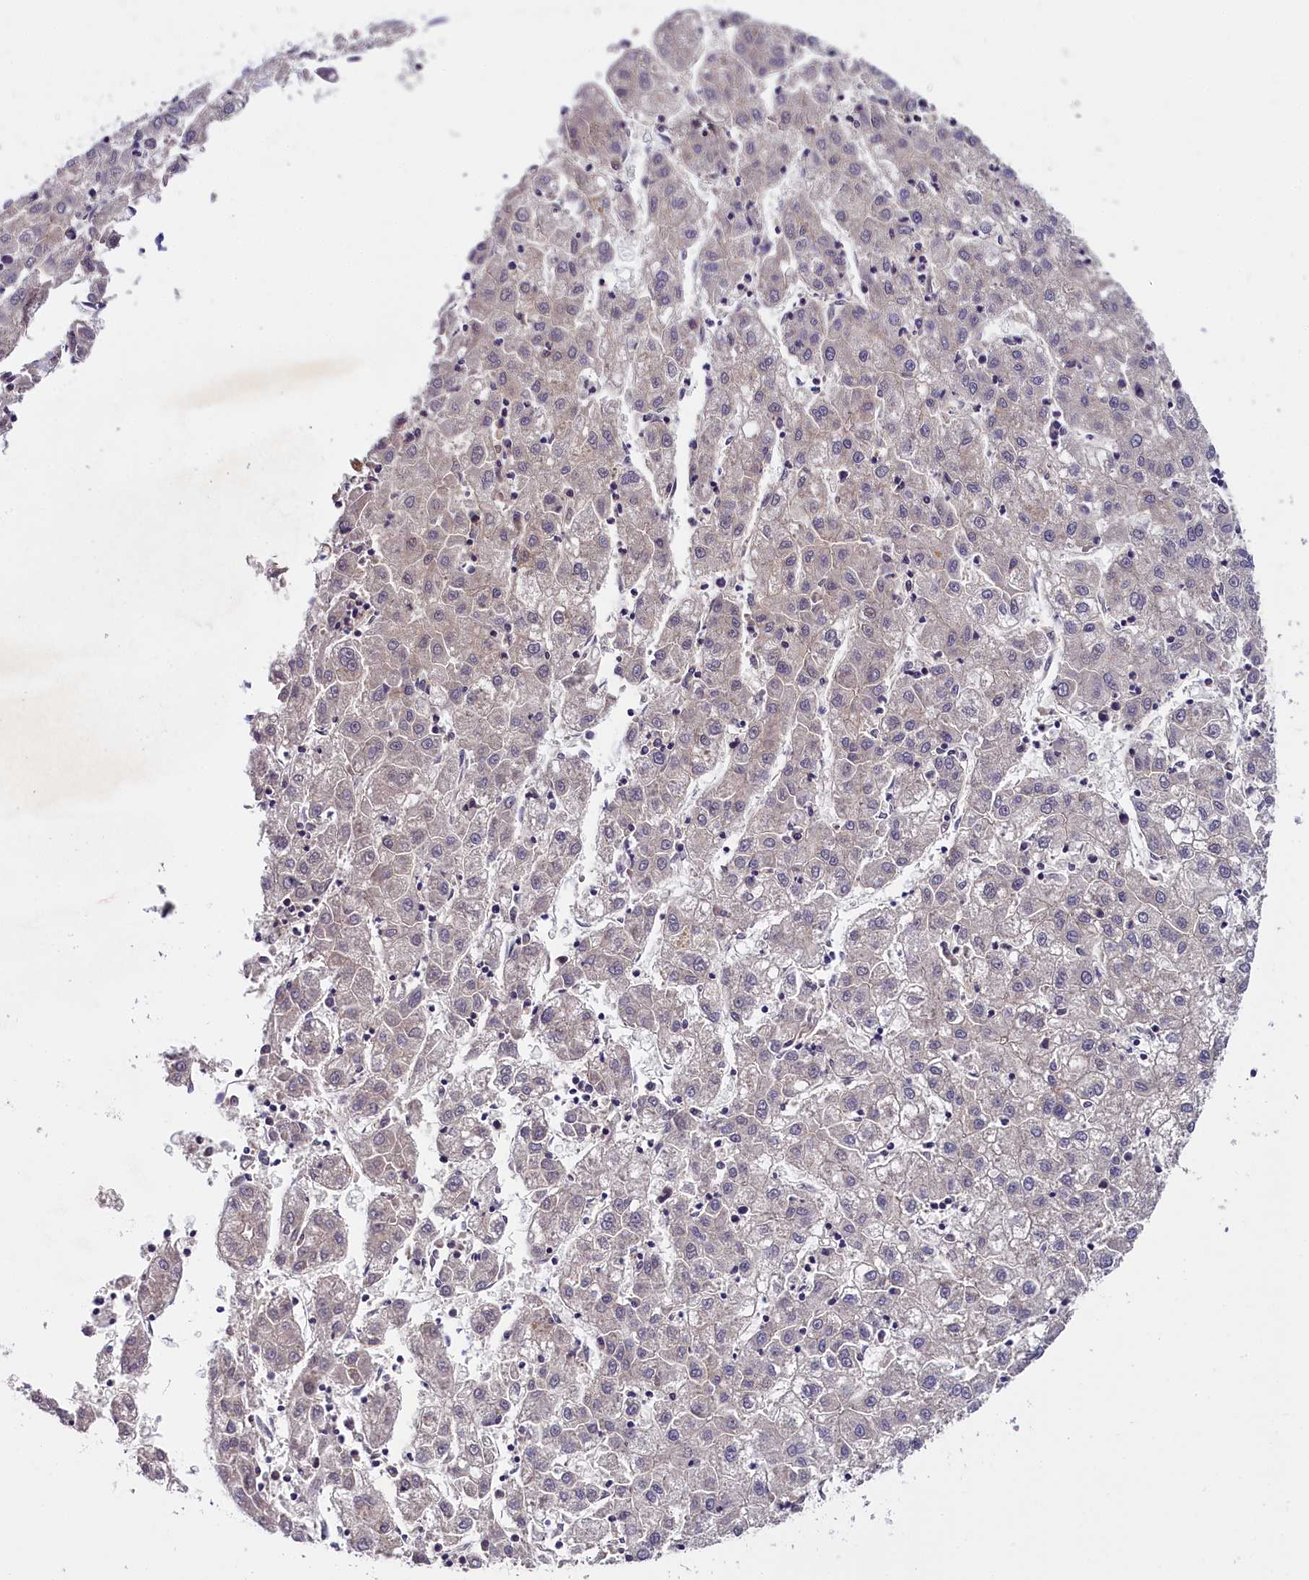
{"staining": {"intensity": "negative", "quantity": "none", "location": "none"}, "tissue": "liver cancer", "cell_type": "Tumor cells", "image_type": "cancer", "snomed": [{"axis": "morphology", "description": "Carcinoma, Hepatocellular, NOS"}, {"axis": "topography", "description": "Liver"}], "caption": "DAB (3,3'-diaminobenzidine) immunohistochemical staining of liver cancer (hepatocellular carcinoma) exhibits no significant staining in tumor cells.", "gene": "ENKD1", "patient": {"sex": "male", "age": 72}}